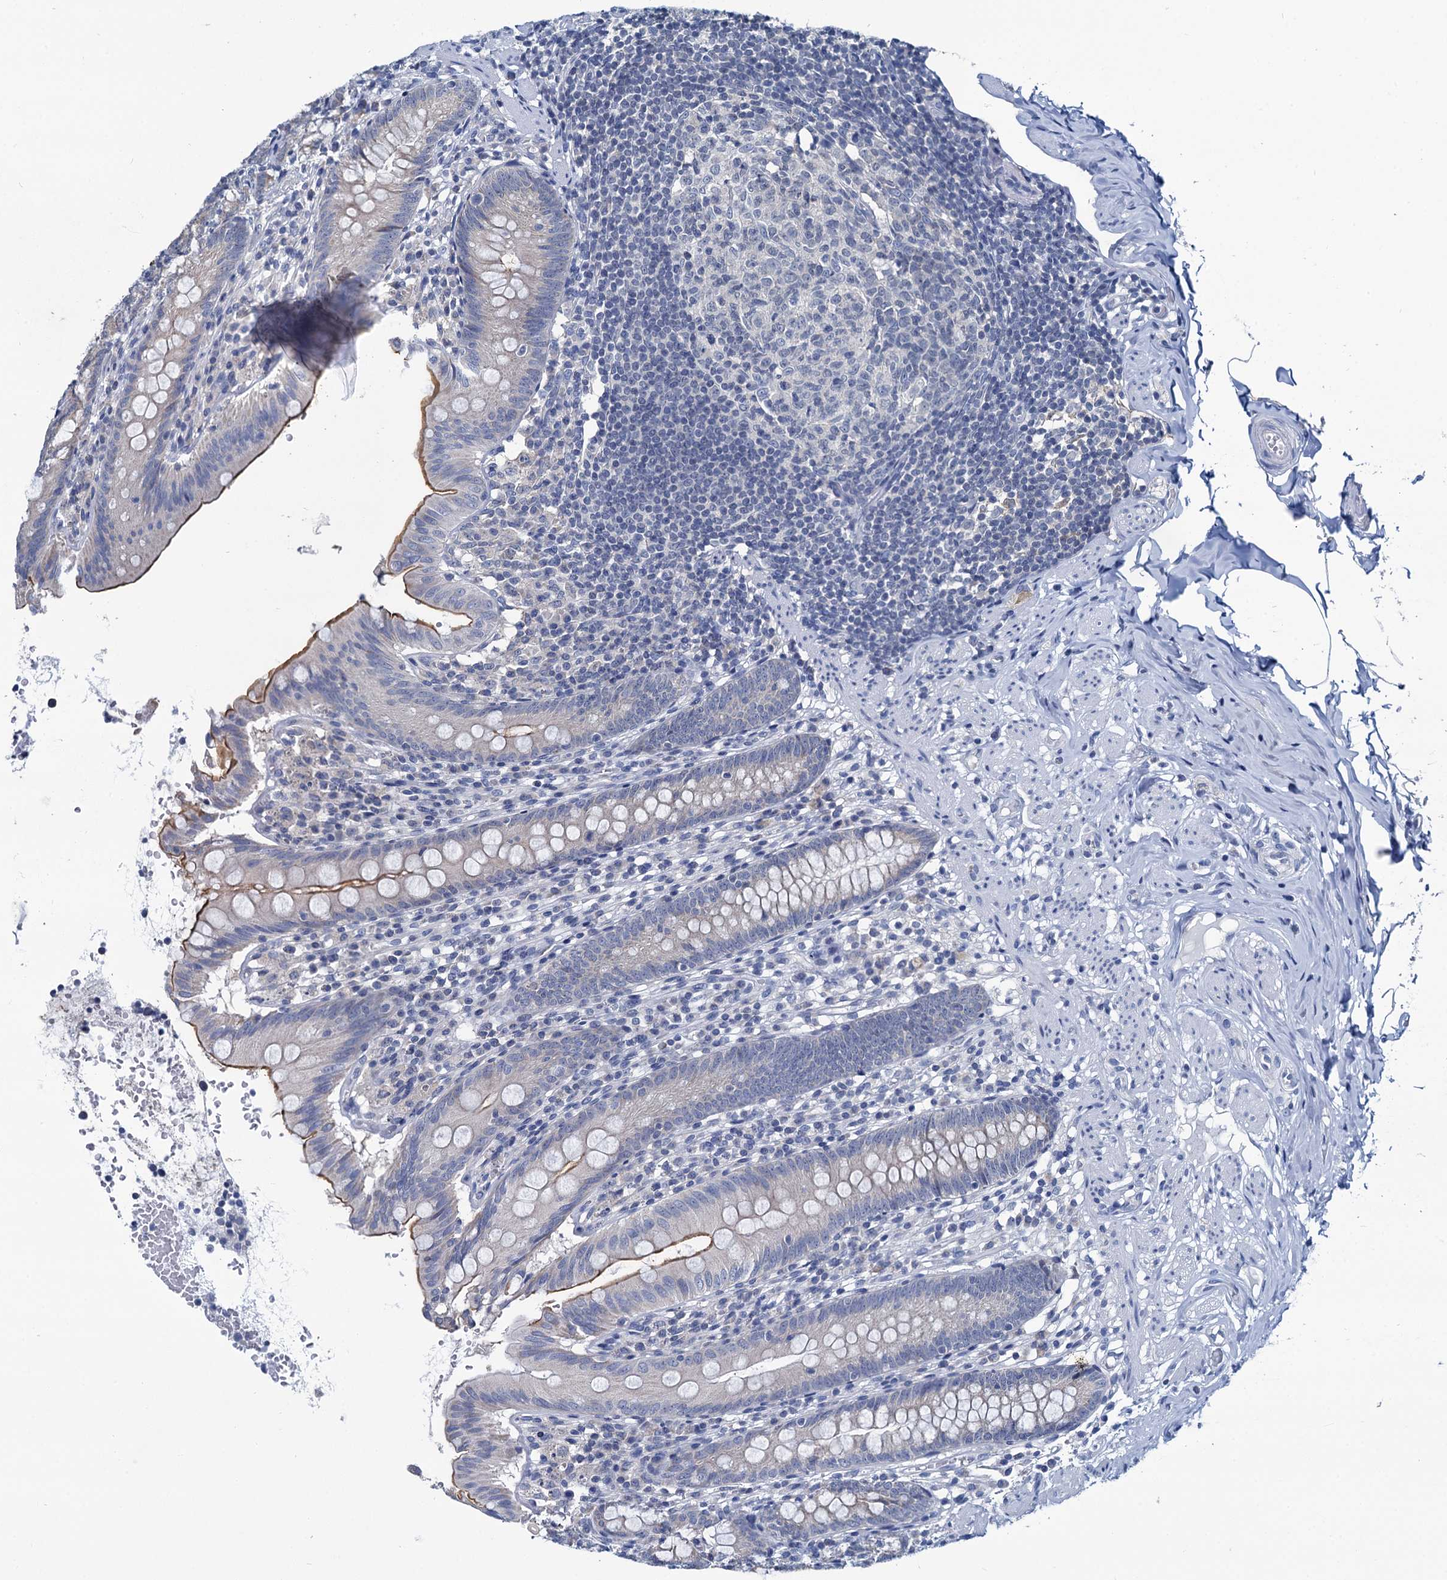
{"staining": {"intensity": "moderate", "quantity": "<25%", "location": "cytoplasmic/membranous"}, "tissue": "appendix", "cell_type": "Glandular cells", "image_type": "normal", "snomed": [{"axis": "morphology", "description": "Normal tissue, NOS"}, {"axis": "topography", "description": "Appendix"}], "caption": "Approximately <25% of glandular cells in unremarkable appendix exhibit moderate cytoplasmic/membranous protein staining as visualized by brown immunohistochemical staining.", "gene": "MIOX", "patient": {"sex": "male", "age": 55}}